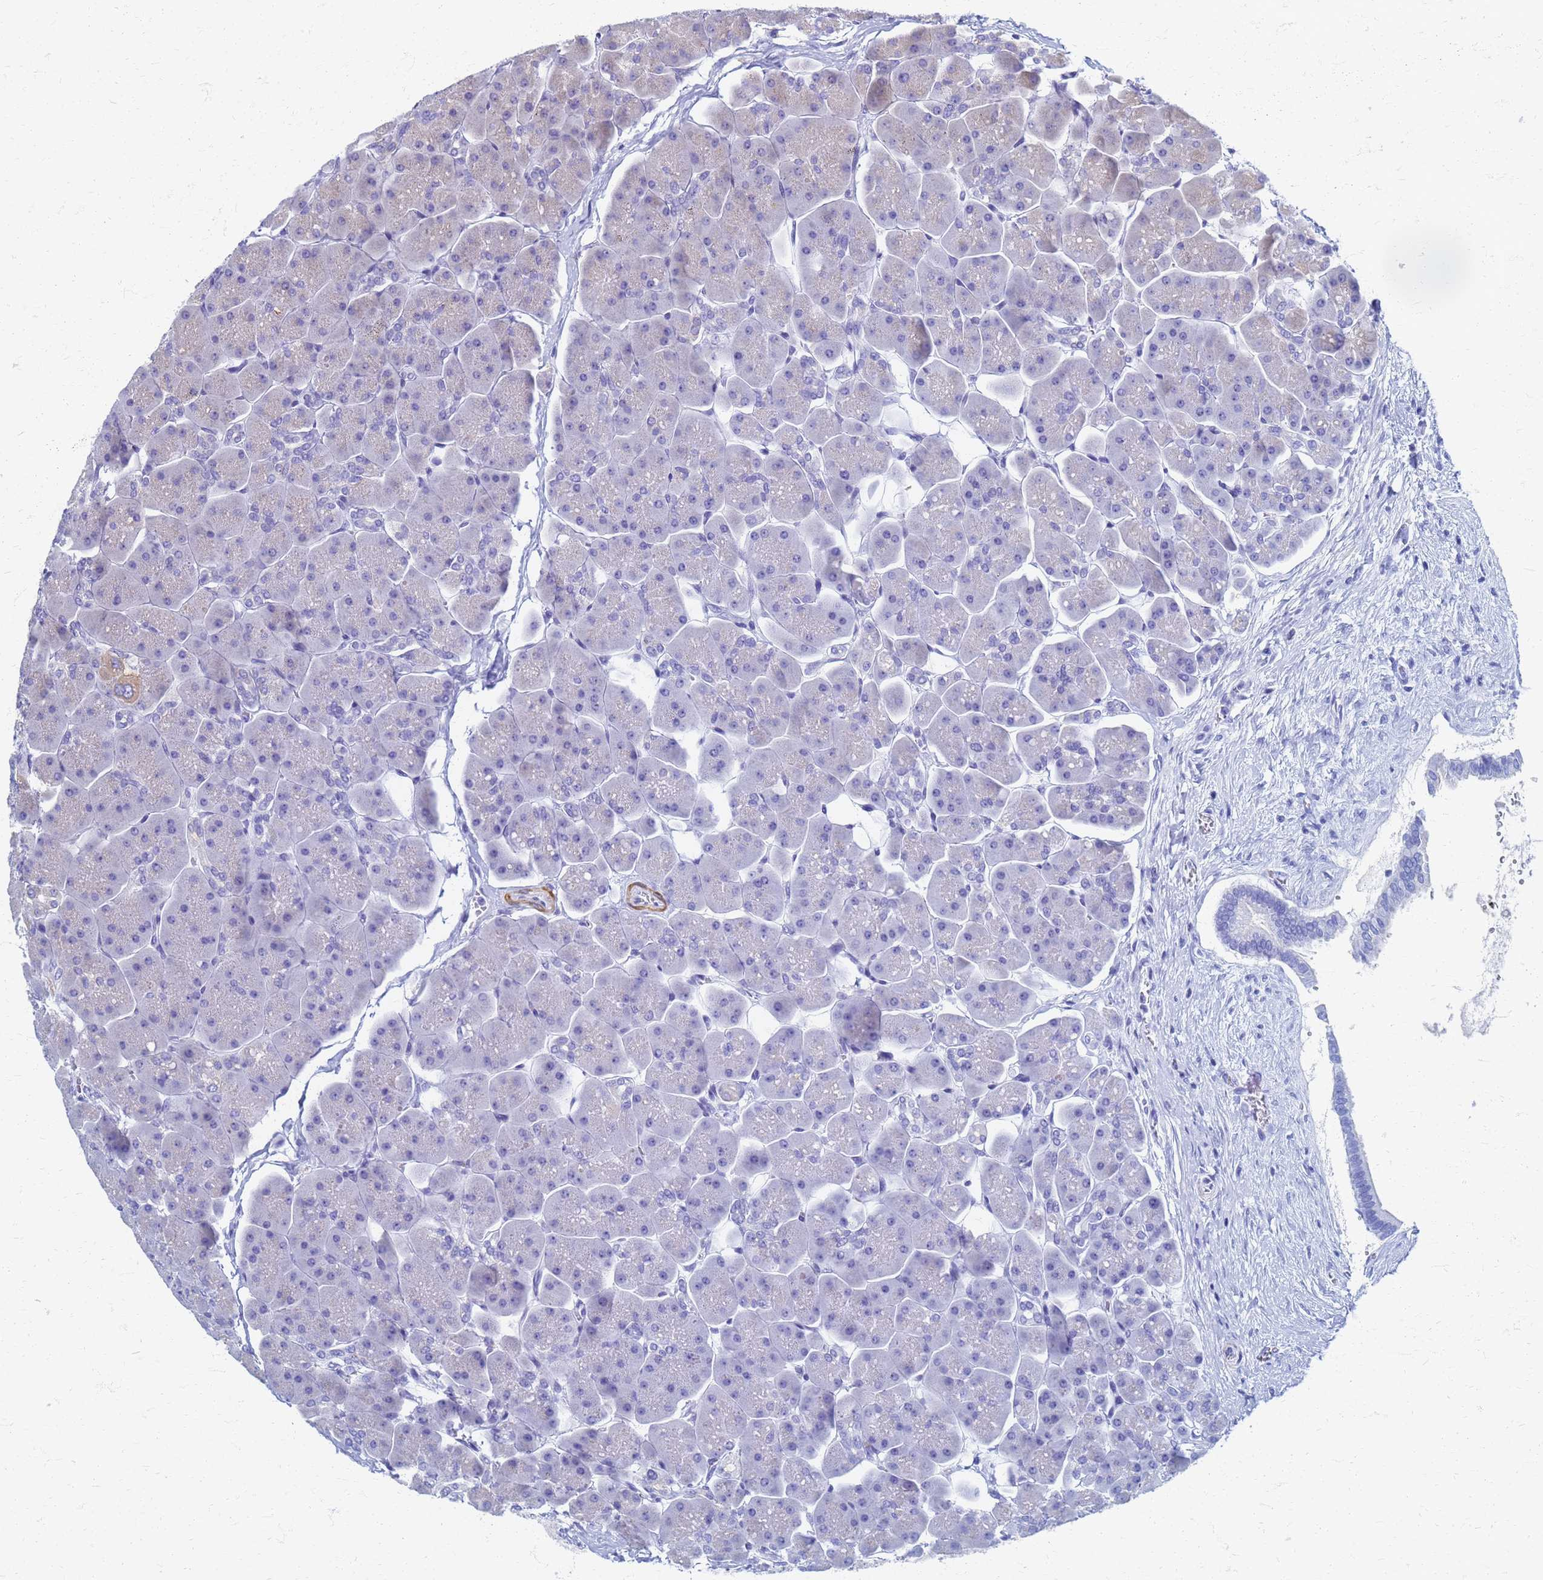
{"staining": {"intensity": "negative", "quantity": "none", "location": "none"}, "tissue": "pancreas", "cell_type": "Exocrine glandular cells", "image_type": "normal", "snomed": [{"axis": "morphology", "description": "Normal tissue, NOS"}, {"axis": "topography", "description": "Pancreas"}], "caption": "Immunohistochemistry image of normal pancreas stained for a protein (brown), which reveals no staining in exocrine glandular cells.", "gene": "ATPAF1", "patient": {"sex": "male", "age": 66}}